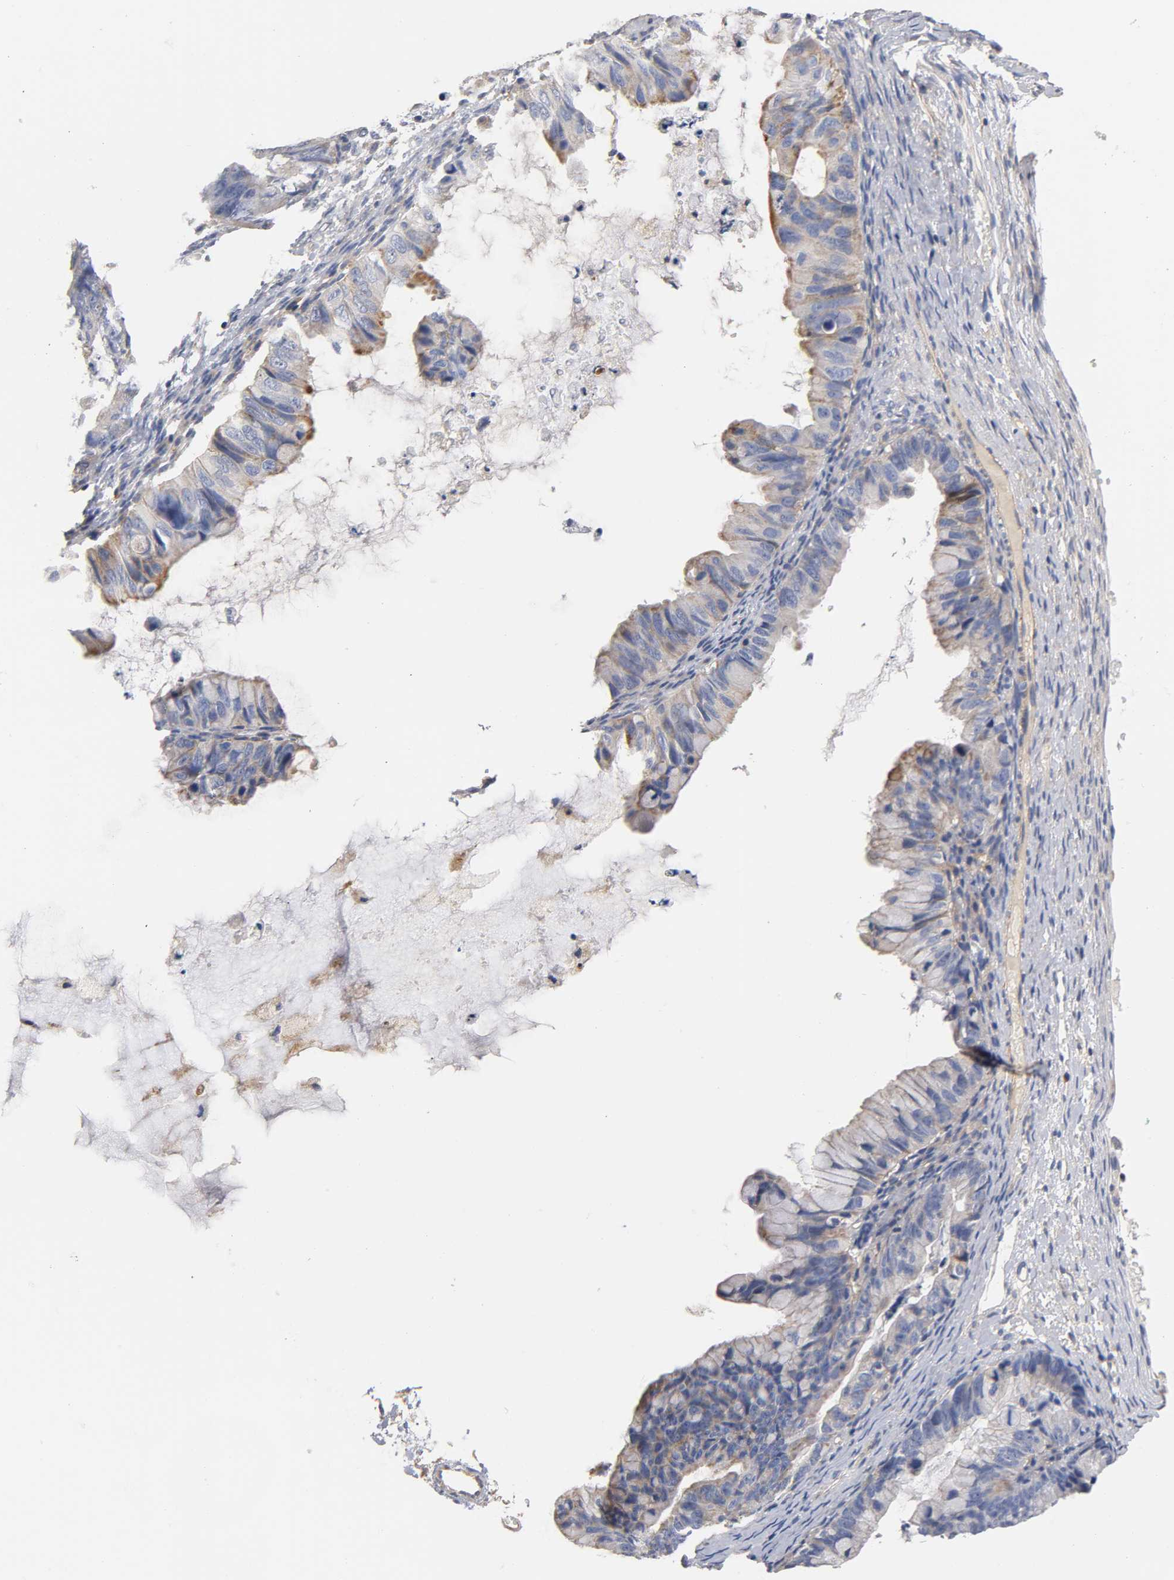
{"staining": {"intensity": "weak", "quantity": "25%-75%", "location": "cytoplasmic/membranous"}, "tissue": "ovarian cancer", "cell_type": "Tumor cells", "image_type": "cancer", "snomed": [{"axis": "morphology", "description": "Cystadenocarcinoma, mucinous, NOS"}, {"axis": "topography", "description": "Ovary"}], "caption": "This micrograph exhibits immunohistochemistry (IHC) staining of human mucinous cystadenocarcinoma (ovarian), with low weak cytoplasmic/membranous expression in about 25%-75% of tumor cells.", "gene": "SEMA5A", "patient": {"sex": "female", "age": 36}}